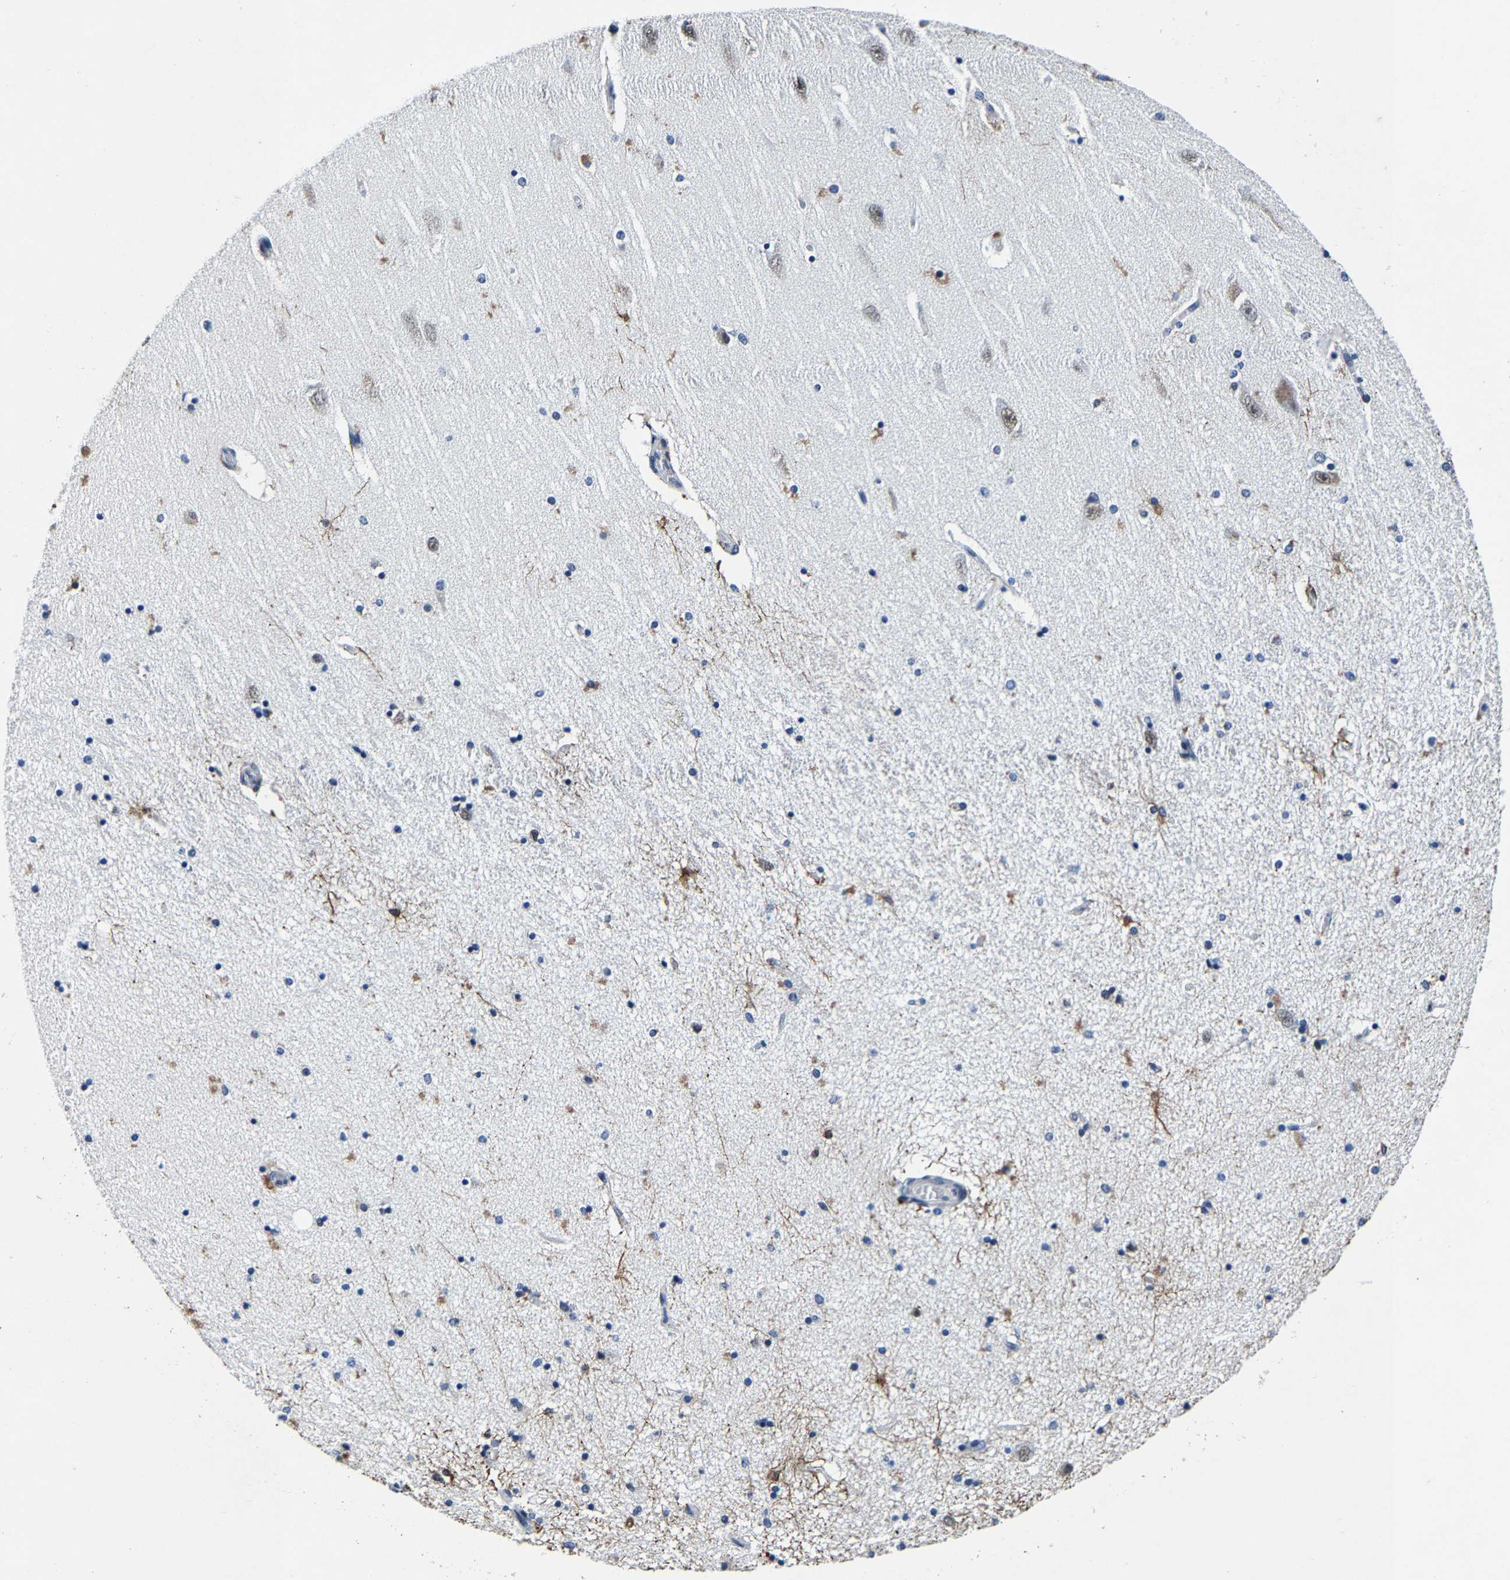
{"staining": {"intensity": "strong", "quantity": "<25%", "location": "nuclear"}, "tissue": "hippocampus", "cell_type": "Glial cells", "image_type": "normal", "snomed": [{"axis": "morphology", "description": "Normal tissue, NOS"}, {"axis": "topography", "description": "Hippocampus"}], "caption": "An immunohistochemistry histopathology image of normal tissue is shown. Protein staining in brown shows strong nuclear positivity in hippocampus within glial cells.", "gene": "UBN2", "patient": {"sex": "female", "age": 54}}